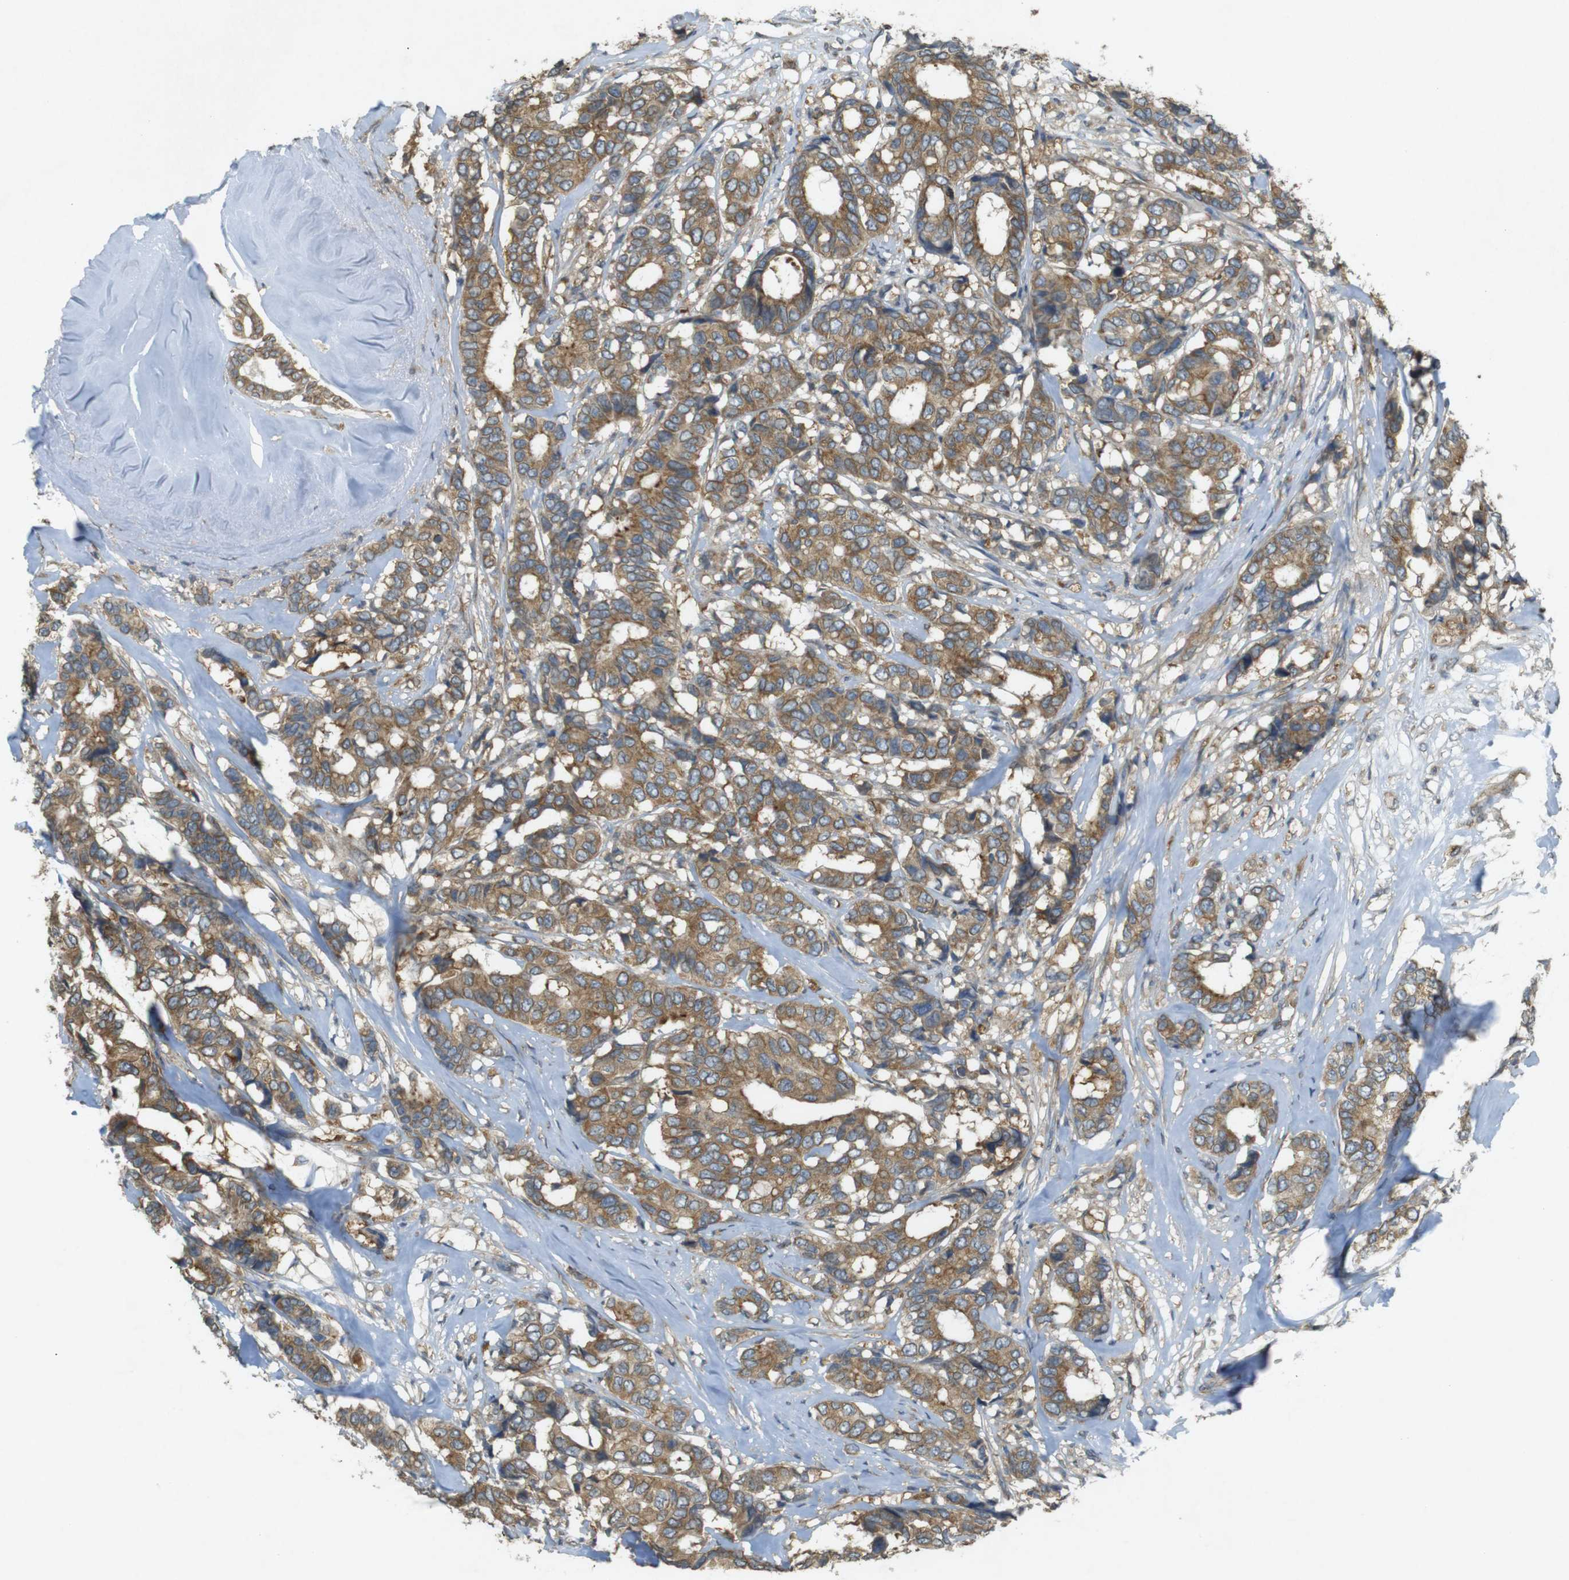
{"staining": {"intensity": "moderate", "quantity": ">75%", "location": "cytoplasmic/membranous"}, "tissue": "breast cancer", "cell_type": "Tumor cells", "image_type": "cancer", "snomed": [{"axis": "morphology", "description": "Duct carcinoma"}, {"axis": "topography", "description": "Breast"}], "caption": "DAB (3,3'-diaminobenzidine) immunohistochemical staining of breast infiltrating ductal carcinoma displays moderate cytoplasmic/membranous protein positivity in about >75% of tumor cells. (IHC, brightfield microscopy, high magnification).", "gene": "KIF5B", "patient": {"sex": "female", "age": 87}}